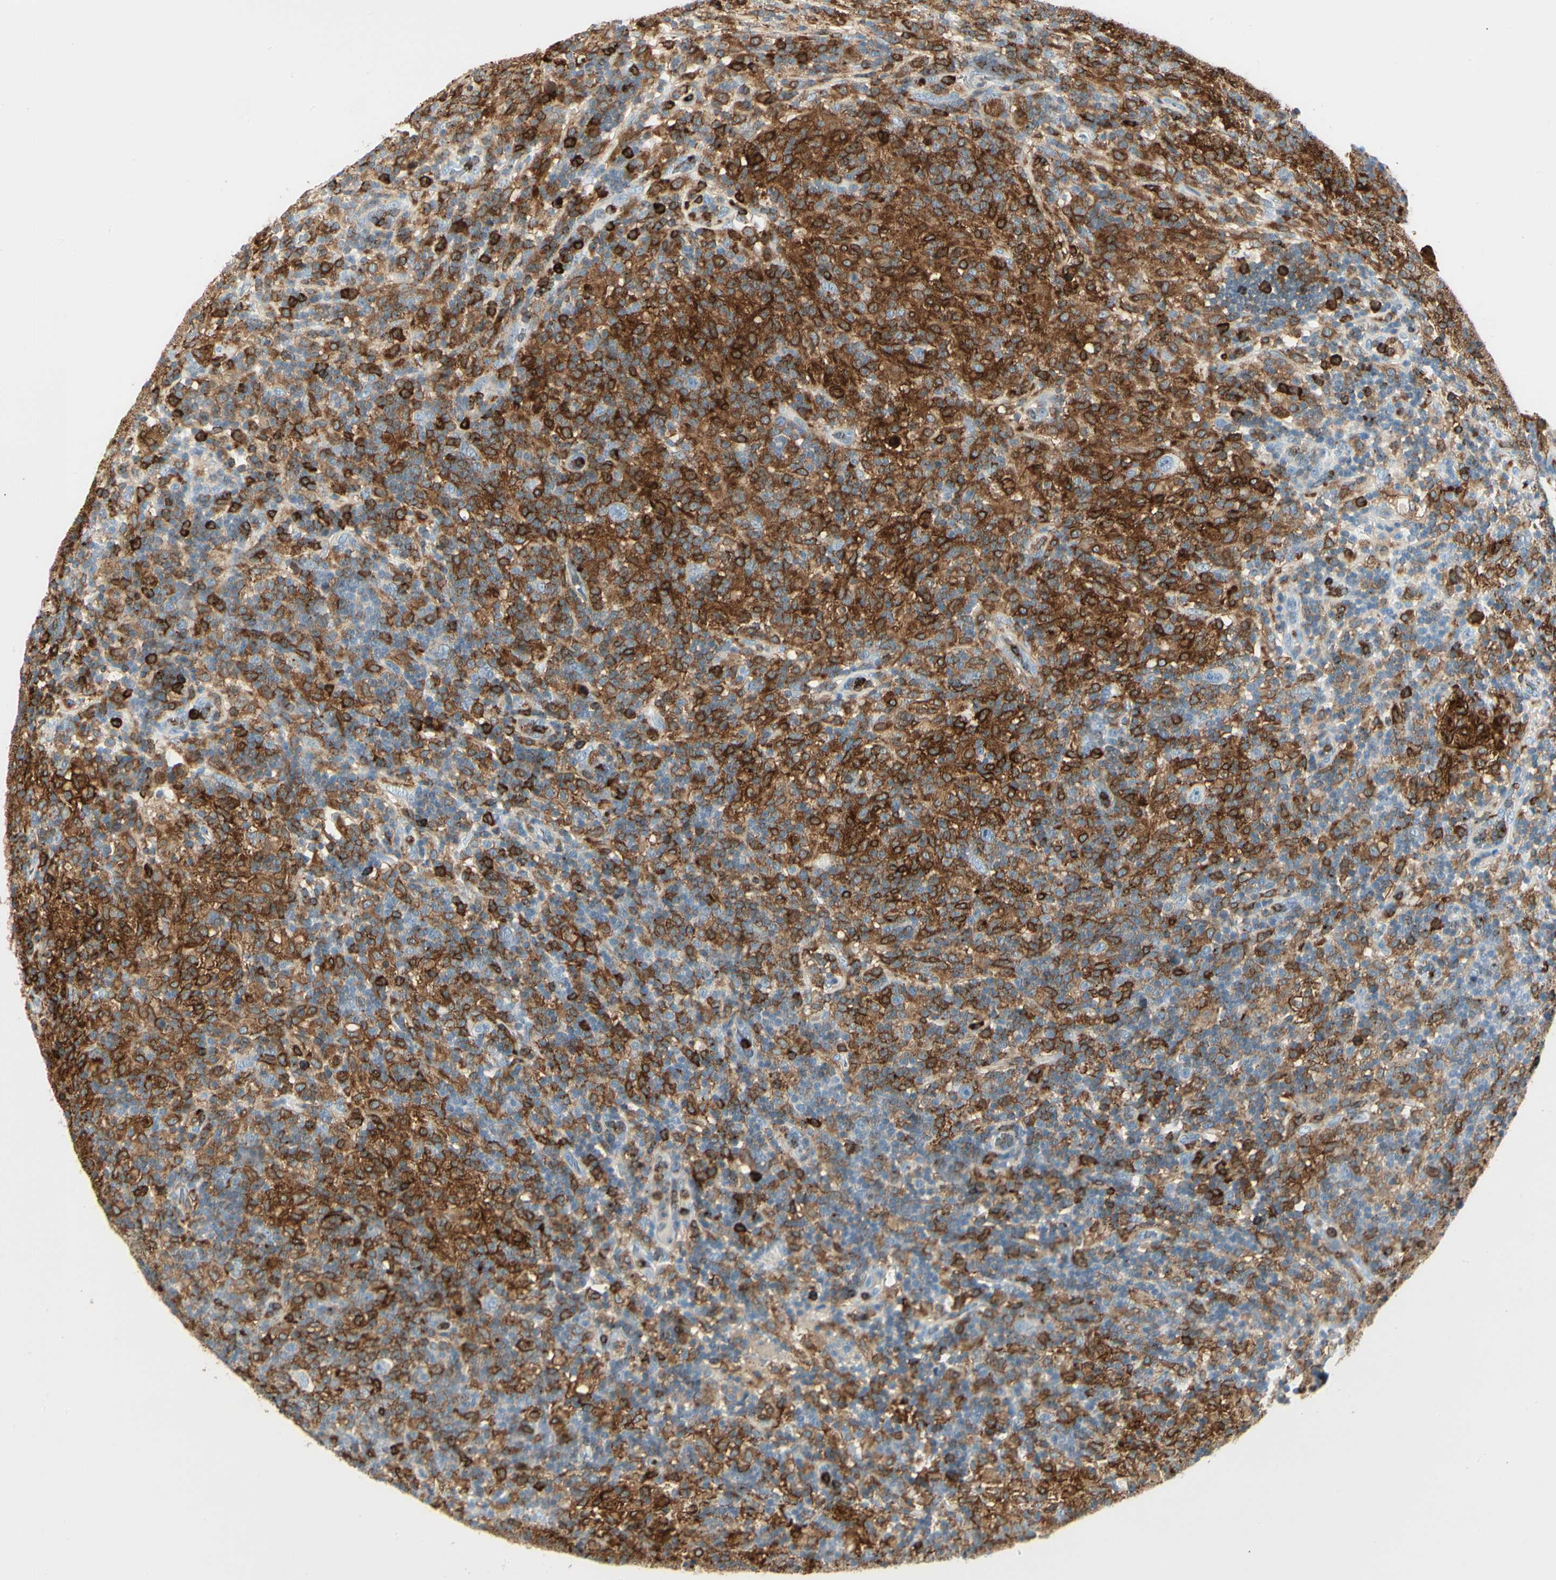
{"staining": {"intensity": "strong", "quantity": "25%-75%", "location": "cytoplasmic/membranous,nuclear"}, "tissue": "lymphoma", "cell_type": "Tumor cells", "image_type": "cancer", "snomed": [{"axis": "morphology", "description": "Hodgkin's disease, NOS"}, {"axis": "topography", "description": "Lymph node"}], "caption": "Hodgkin's disease was stained to show a protein in brown. There is high levels of strong cytoplasmic/membranous and nuclear staining in approximately 25%-75% of tumor cells.", "gene": "ITGB2", "patient": {"sex": "male", "age": 70}}